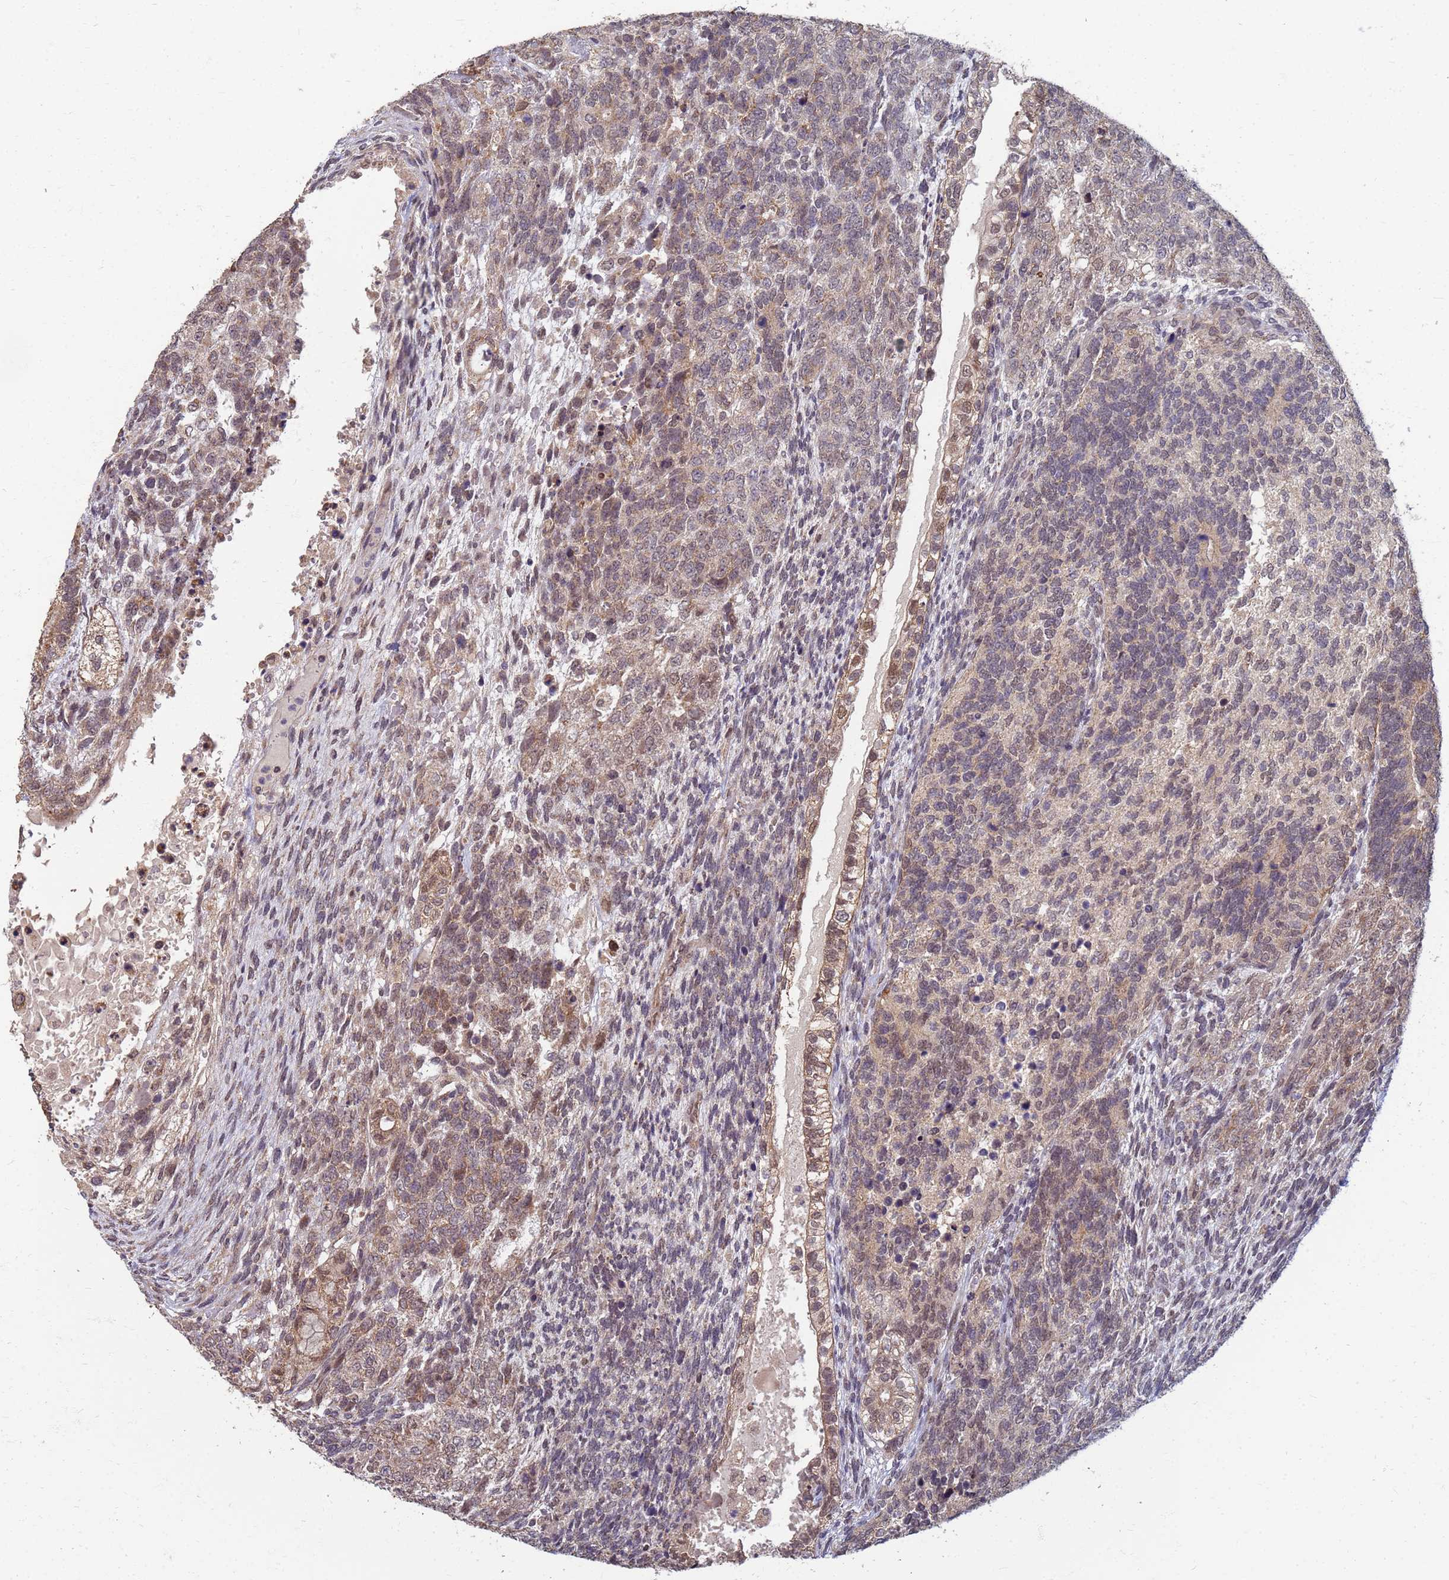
{"staining": {"intensity": "weak", "quantity": "25%-75%", "location": "cytoplasmic/membranous"}, "tissue": "testis cancer", "cell_type": "Tumor cells", "image_type": "cancer", "snomed": [{"axis": "morphology", "description": "Carcinoma, Embryonal, NOS"}, {"axis": "topography", "description": "Testis"}], "caption": "Weak cytoplasmic/membranous positivity is appreciated in about 25%-75% of tumor cells in testis cancer. The staining was performed using DAB (3,3'-diaminobenzidine), with brown indicating positive protein expression. Nuclei are stained blue with hematoxylin.", "gene": "ITGB4", "patient": {"sex": "male", "age": 23}}